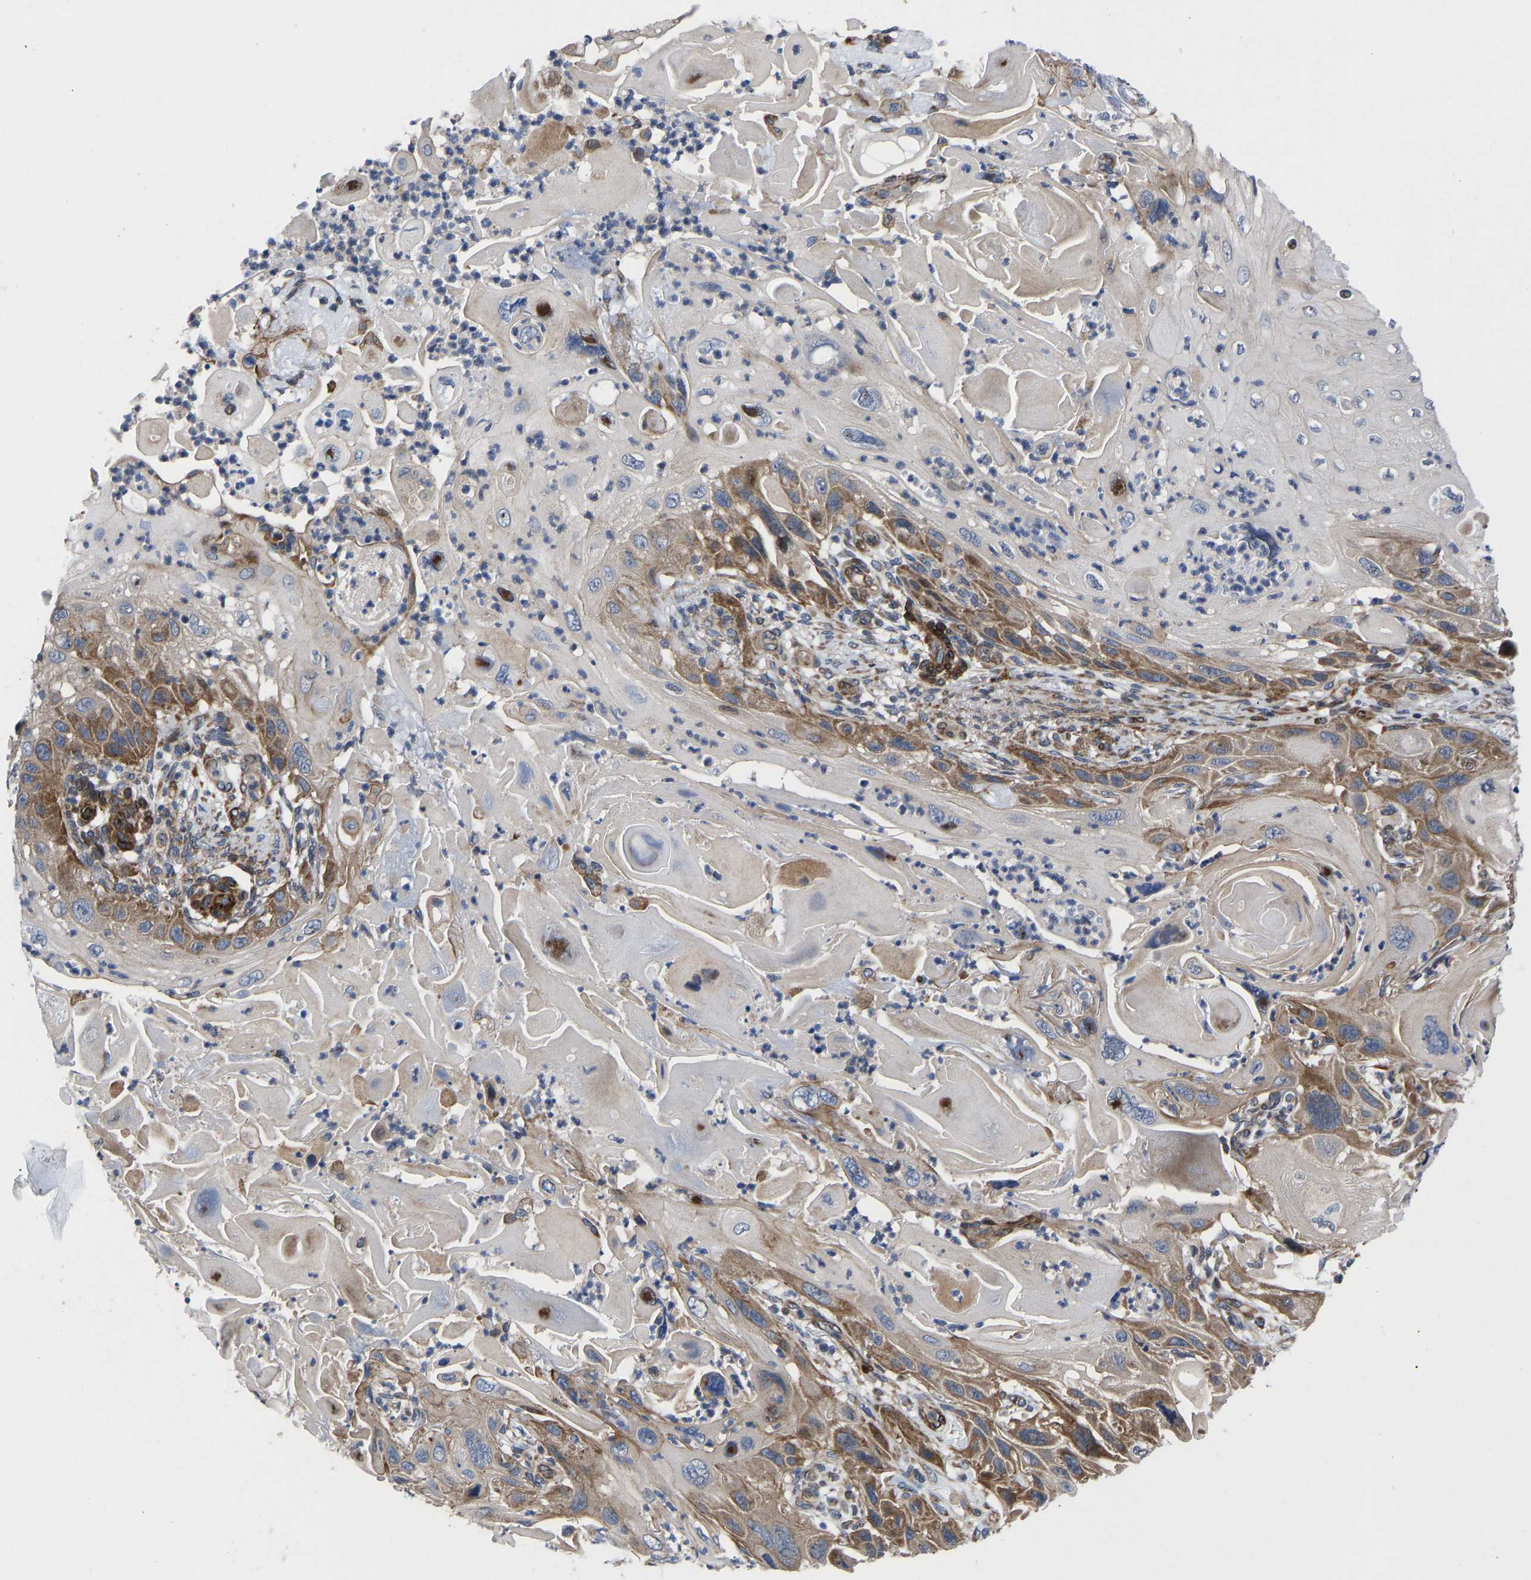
{"staining": {"intensity": "moderate", "quantity": "25%-75%", "location": "cytoplasmic/membranous"}, "tissue": "skin cancer", "cell_type": "Tumor cells", "image_type": "cancer", "snomed": [{"axis": "morphology", "description": "Squamous cell carcinoma, NOS"}, {"axis": "topography", "description": "Skin"}], "caption": "The micrograph shows a brown stain indicating the presence of a protein in the cytoplasmic/membranous of tumor cells in skin cancer (squamous cell carcinoma). Nuclei are stained in blue.", "gene": "TMEM38B", "patient": {"sex": "female", "age": 77}}